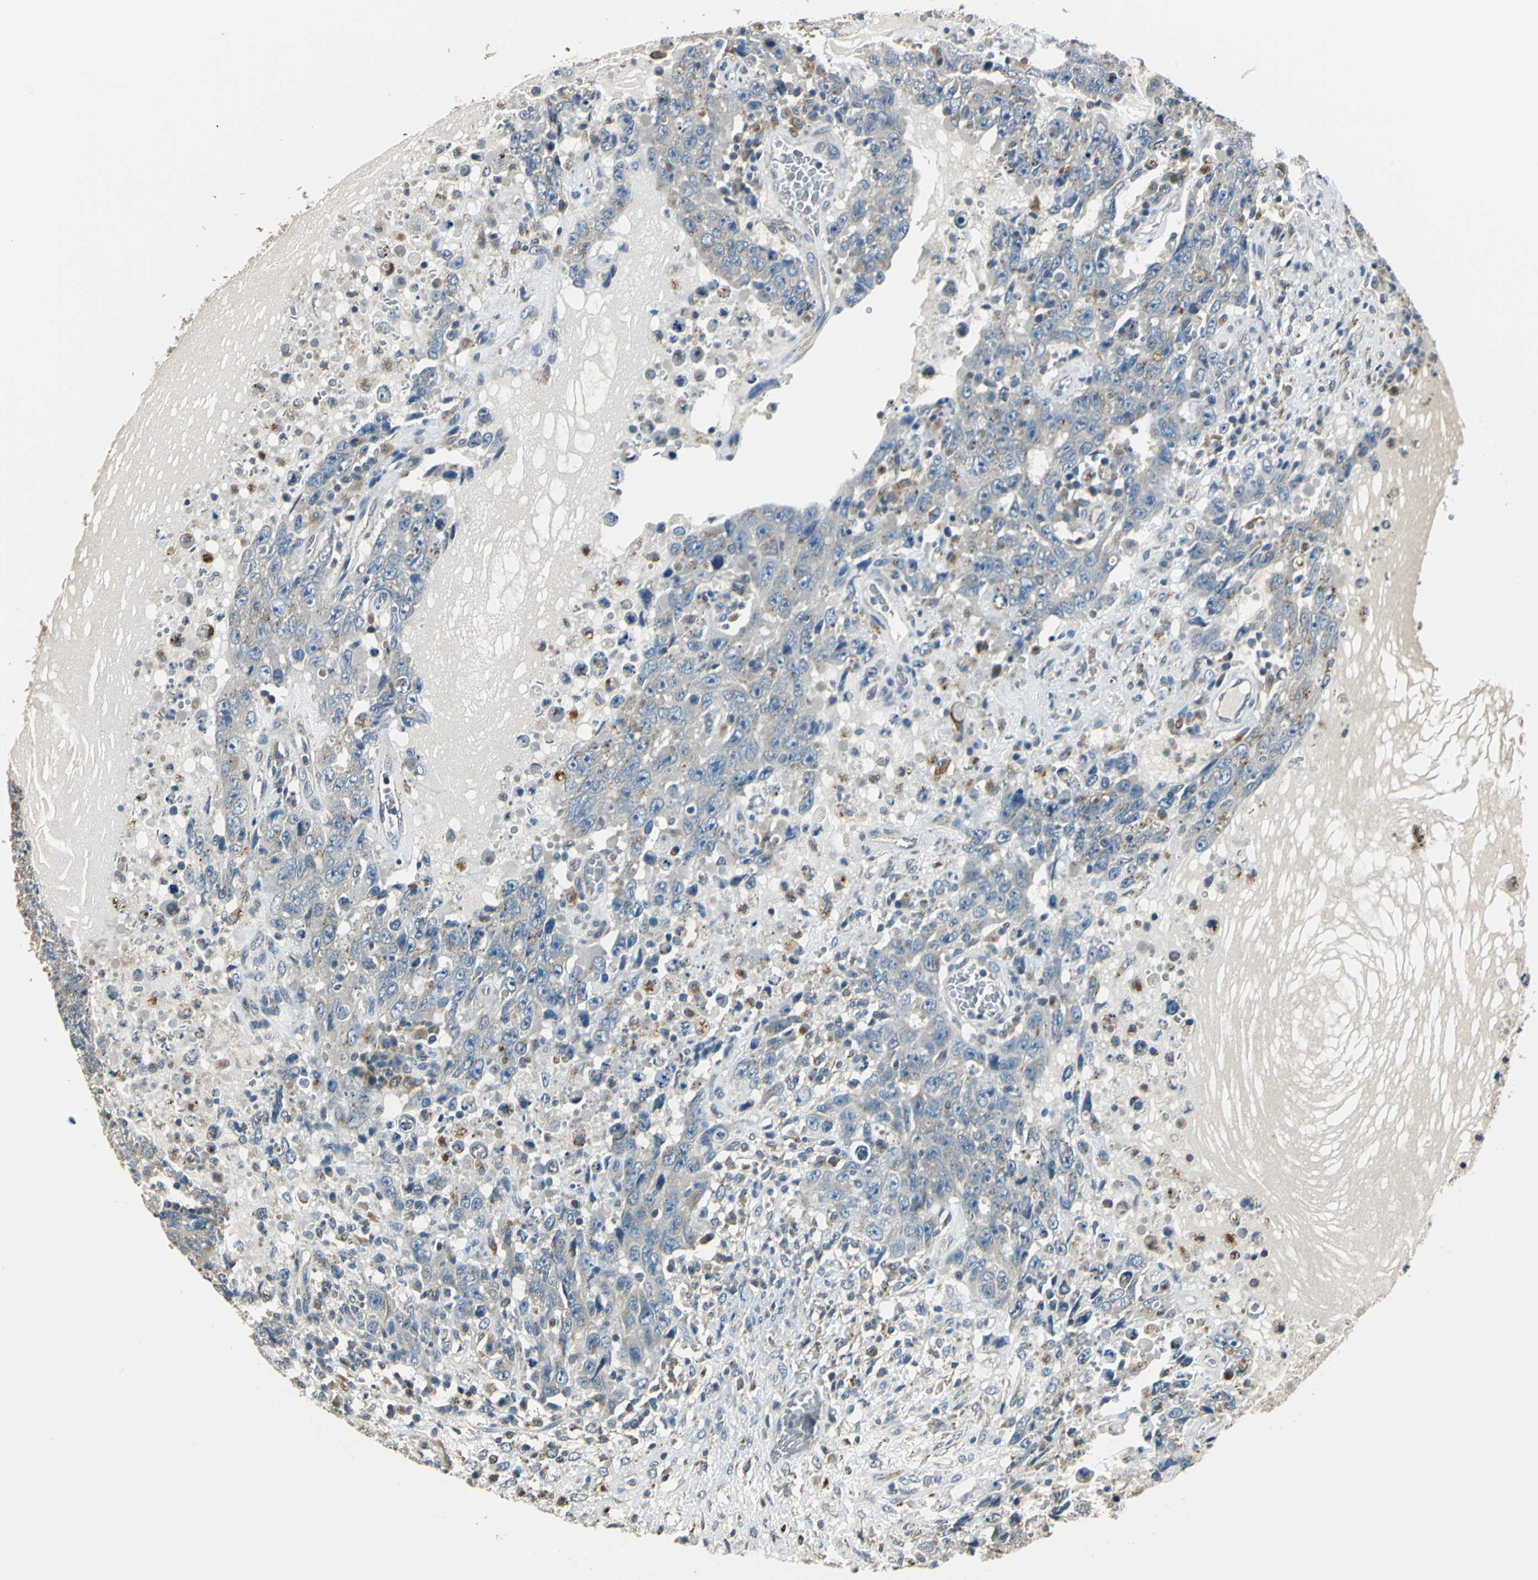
{"staining": {"intensity": "negative", "quantity": "none", "location": "none"}, "tissue": "testis cancer", "cell_type": "Tumor cells", "image_type": "cancer", "snomed": [{"axis": "morphology", "description": "Carcinoma, Embryonal, NOS"}, {"axis": "topography", "description": "Testis"}], "caption": "There is no significant positivity in tumor cells of testis embryonal carcinoma.", "gene": "NIT1", "patient": {"sex": "male", "age": 26}}